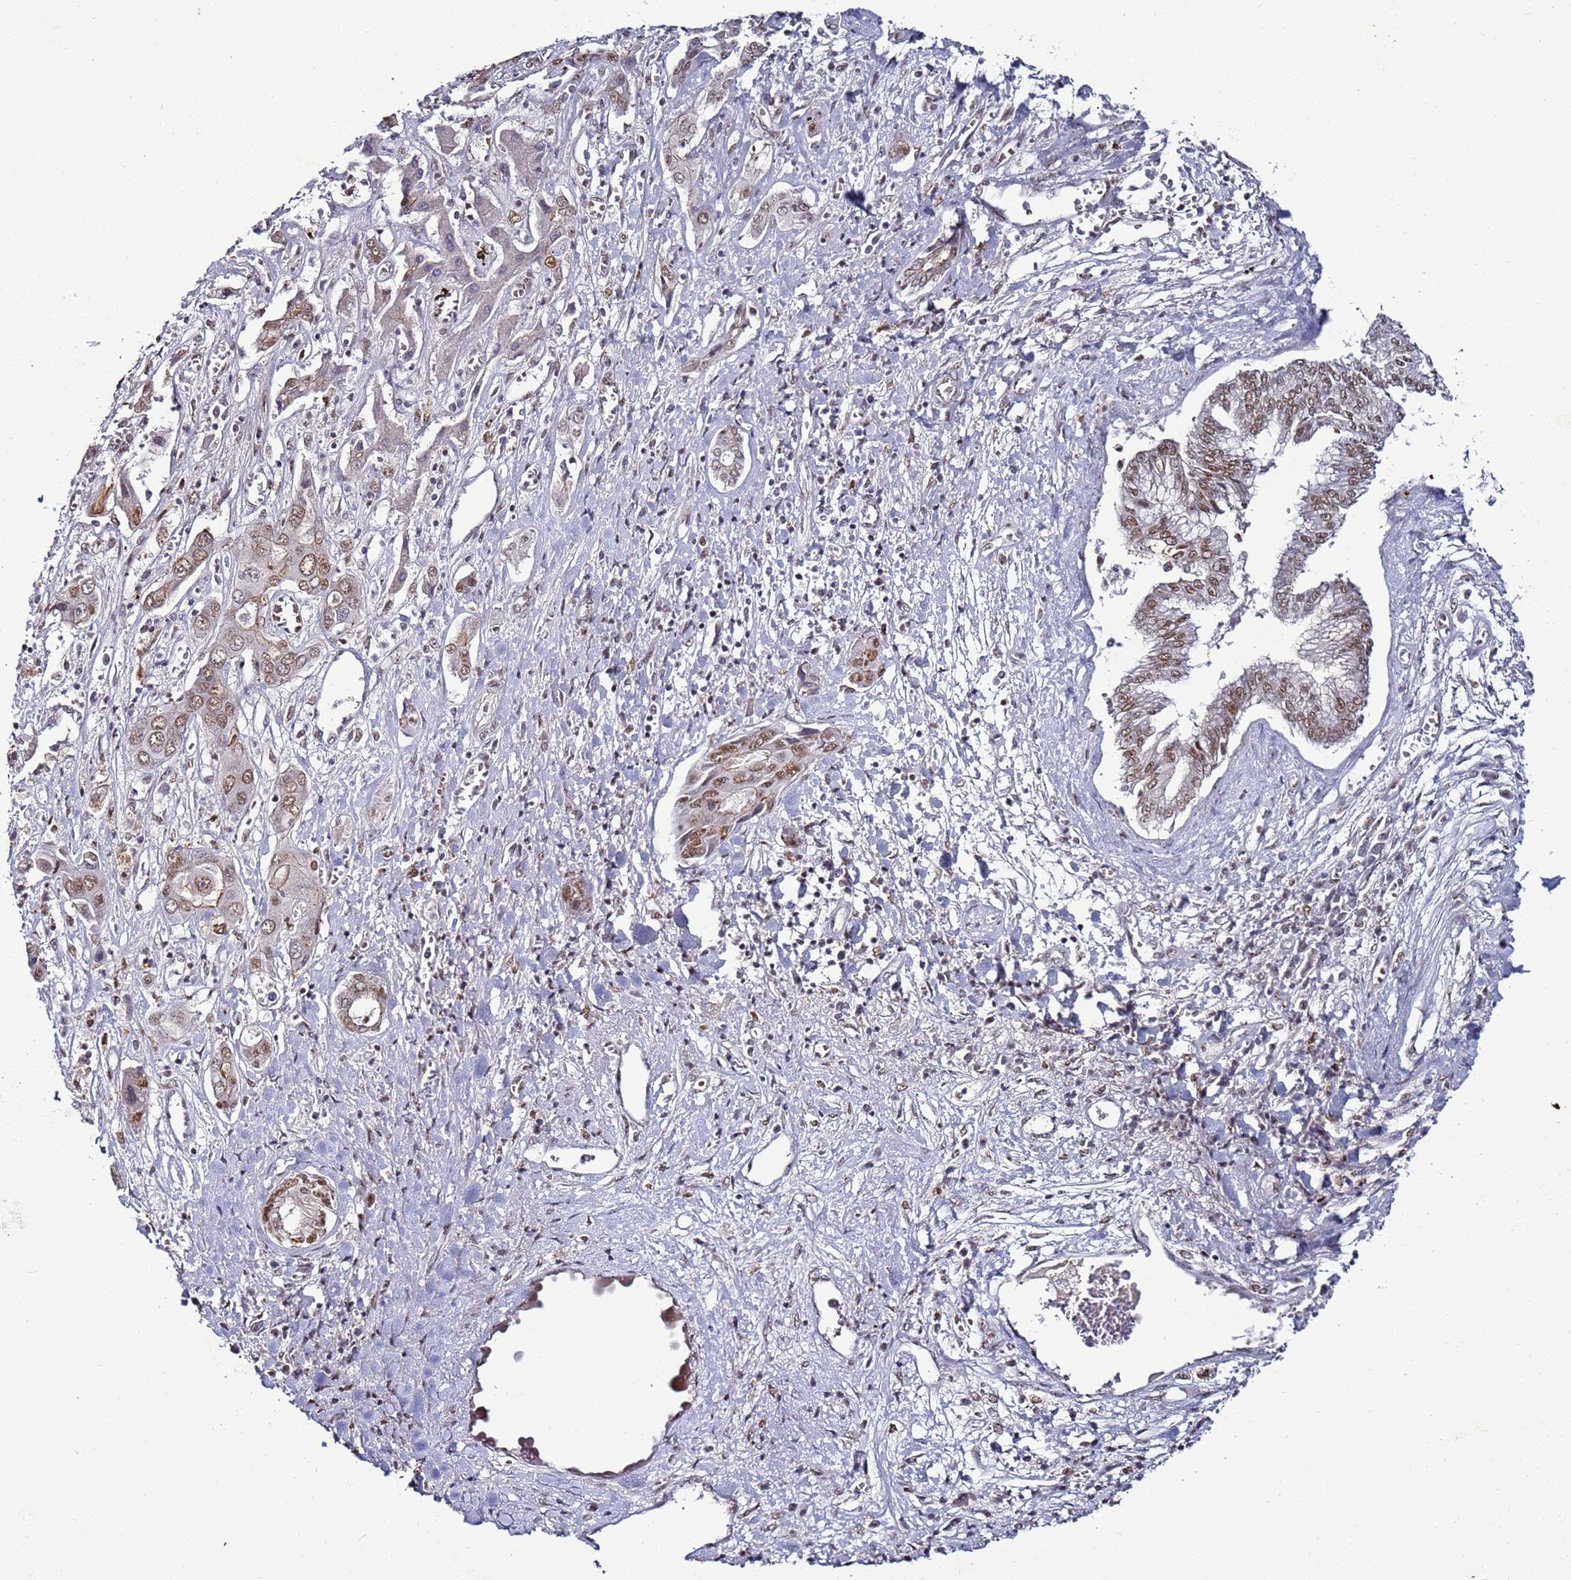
{"staining": {"intensity": "moderate", "quantity": ">75%", "location": "nuclear"}, "tissue": "liver cancer", "cell_type": "Tumor cells", "image_type": "cancer", "snomed": [{"axis": "morphology", "description": "Cholangiocarcinoma"}, {"axis": "topography", "description": "Liver"}], "caption": "Liver cancer stained with a brown dye reveals moderate nuclear positive expression in approximately >75% of tumor cells.", "gene": "PSMA7", "patient": {"sex": "male", "age": 67}}